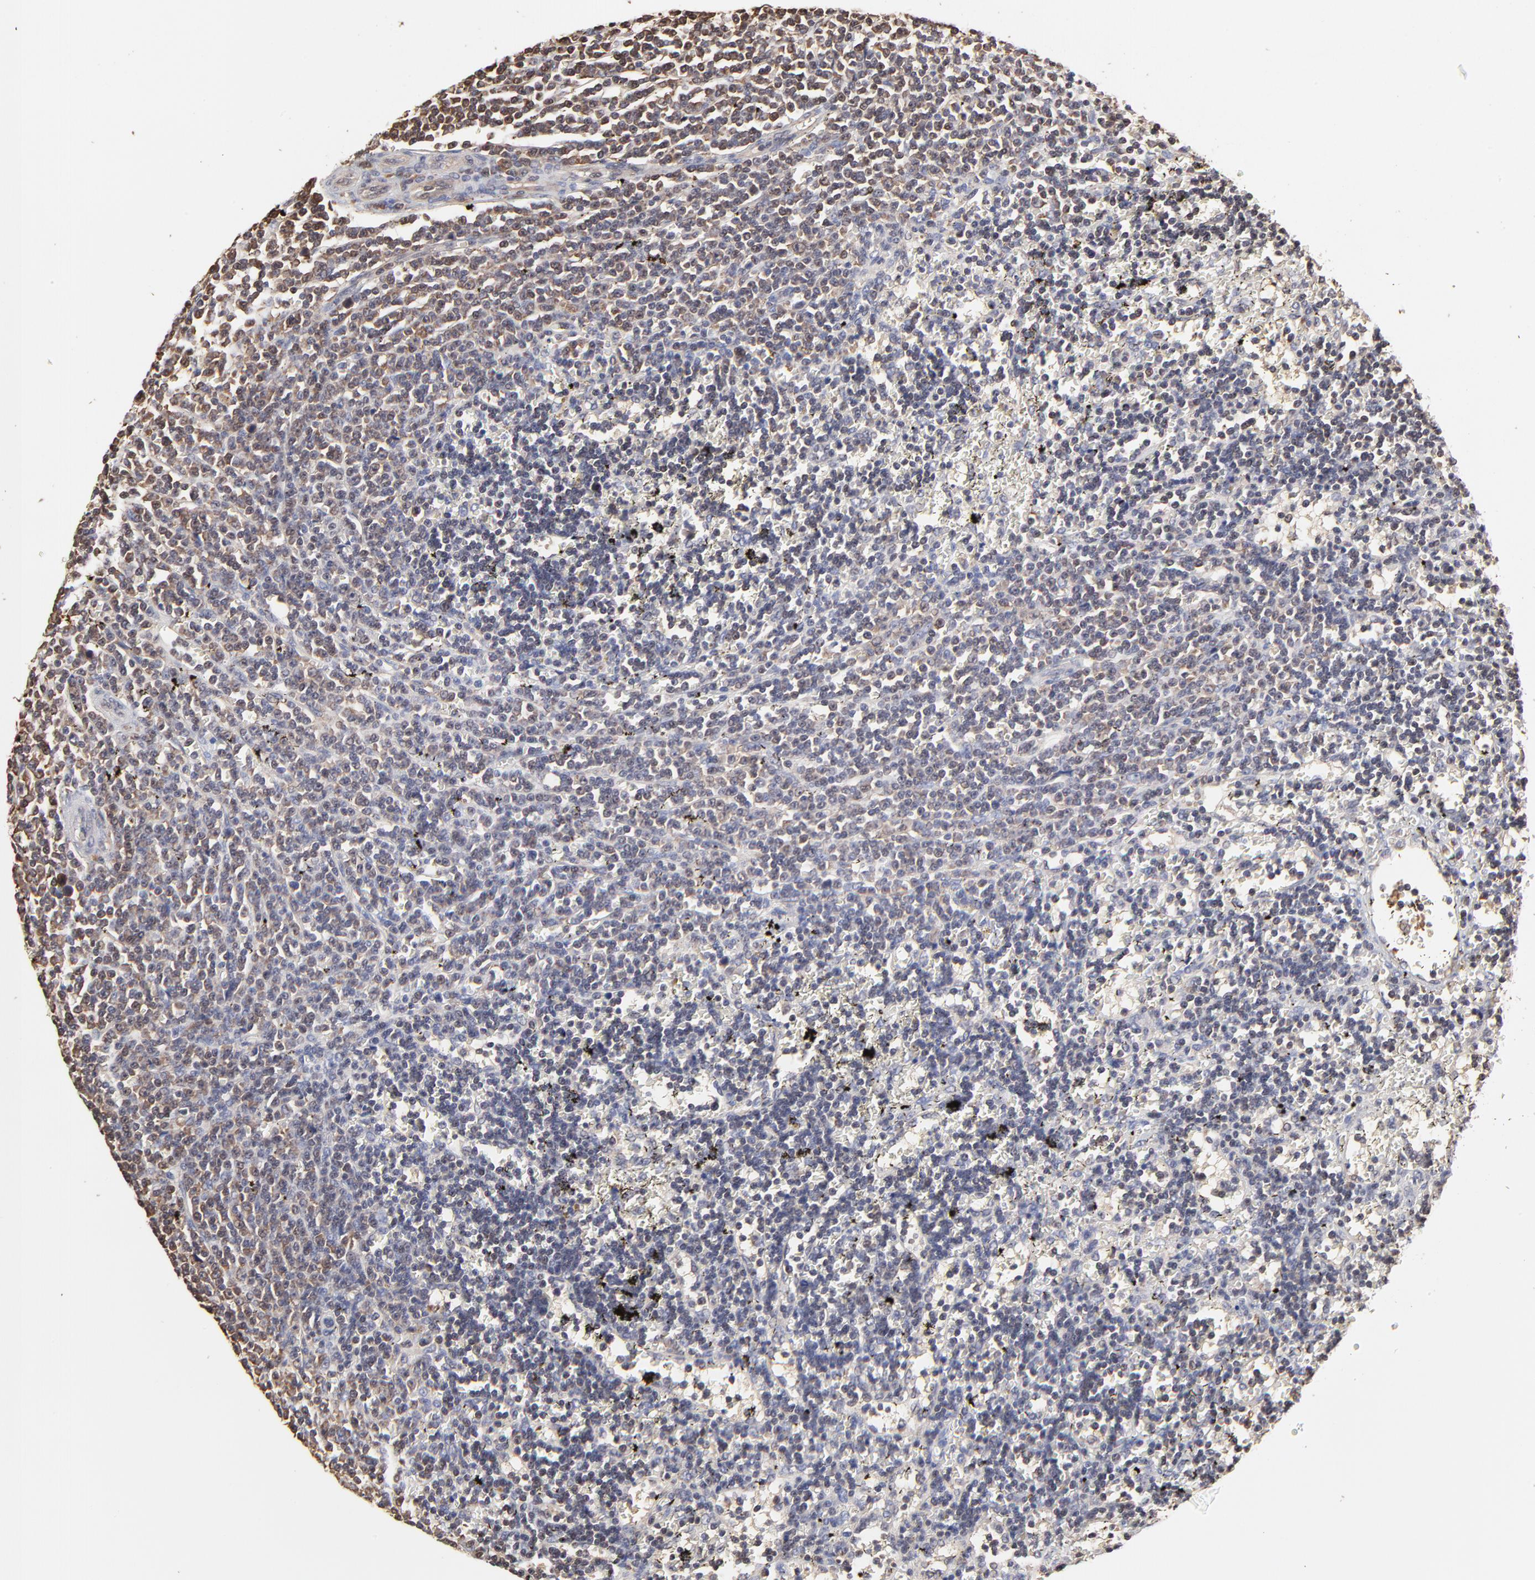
{"staining": {"intensity": "weak", "quantity": "25%-75%", "location": "cytoplasmic/membranous,nuclear"}, "tissue": "lymphoma", "cell_type": "Tumor cells", "image_type": "cancer", "snomed": [{"axis": "morphology", "description": "Malignant lymphoma, non-Hodgkin's type, Low grade"}, {"axis": "topography", "description": "Spleen"}], "caption": "Protein expression analysis of human lymphoma reveals weak cytoplasmic/membranous and nuclear expression in about 25%-75% of tumor cells.", "gene": "CCT2", "patient": {"sex": "male", "age": 60}}